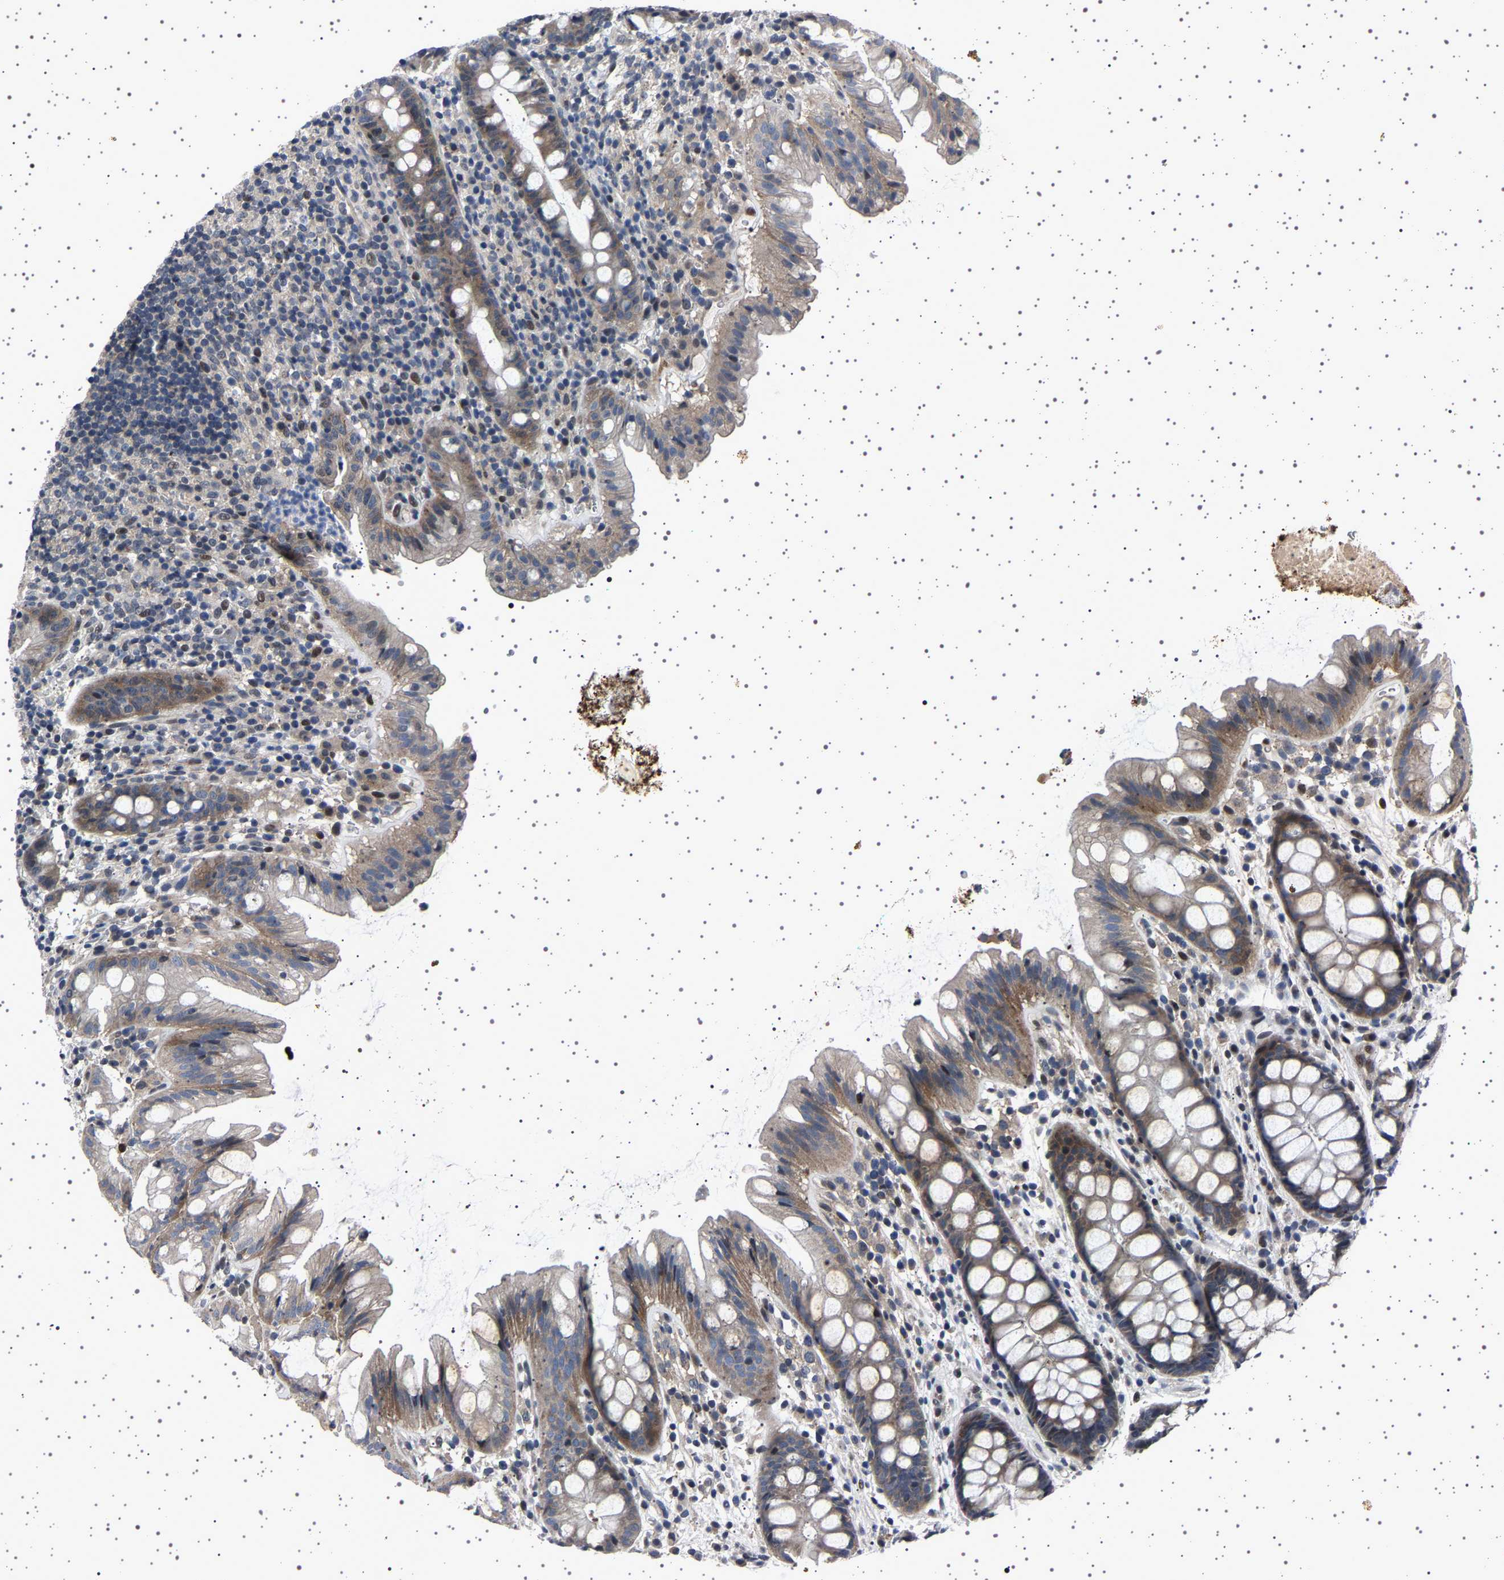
{"staining": {"intensity": "weak", "quantity": ">75%", "location": "cytoplasmic/membranous"}, "tissue": "rectum", "cell_type": "Glandular cells", "image_type": "normal", "snomed": [{"axis": "morphology", "description": "Normal tissue, NOS"}, {"axis": "topography", "description": "Rectum"}], "caption": "This is a micrograph of IHC staining of benign rectum, which shows weak staining in the cytoplasmic/membranous of glandular cells.", "gene": "PAK5", "patient": {"sex": "female", "age": 65}}